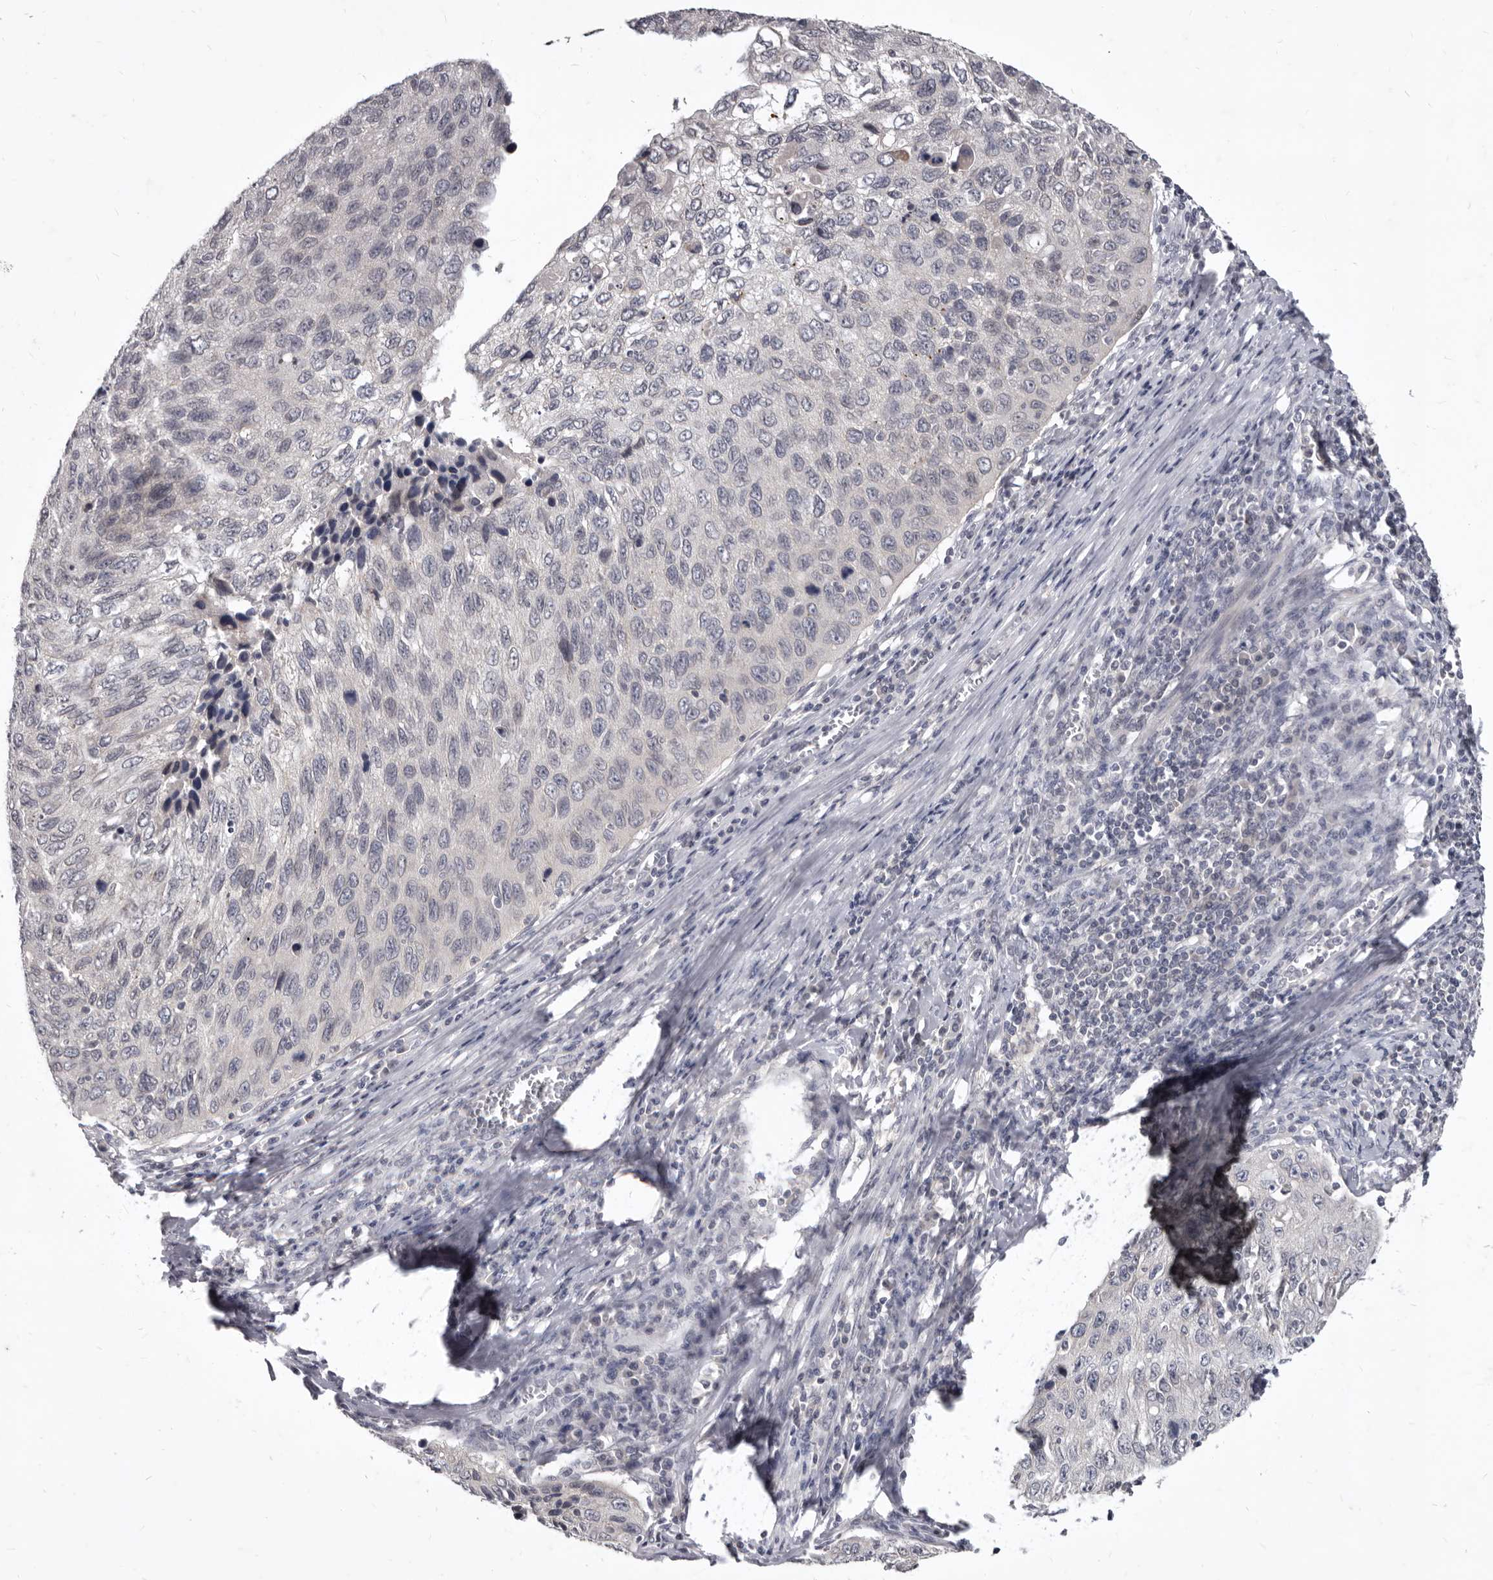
{"staining": {"intensity": "negative", "quantity": "none", "location": "none"}, "tissue": "cervical cancer", "cell_type": "Tumor cells", "image_type": "cancer", "snomed": [{"axis": "morphology", "description": "Squamous cell carcinoma, NOS"}, {"axis": "topography", "description": "Cervix"}], "caption": "Cervical squamous cell carcinoma stained for a protein using immunohistochemistry demonstrates no staining tumor cells.", "gene": "SULT1E1", "patient": {"sex": "female", "age": 53}}